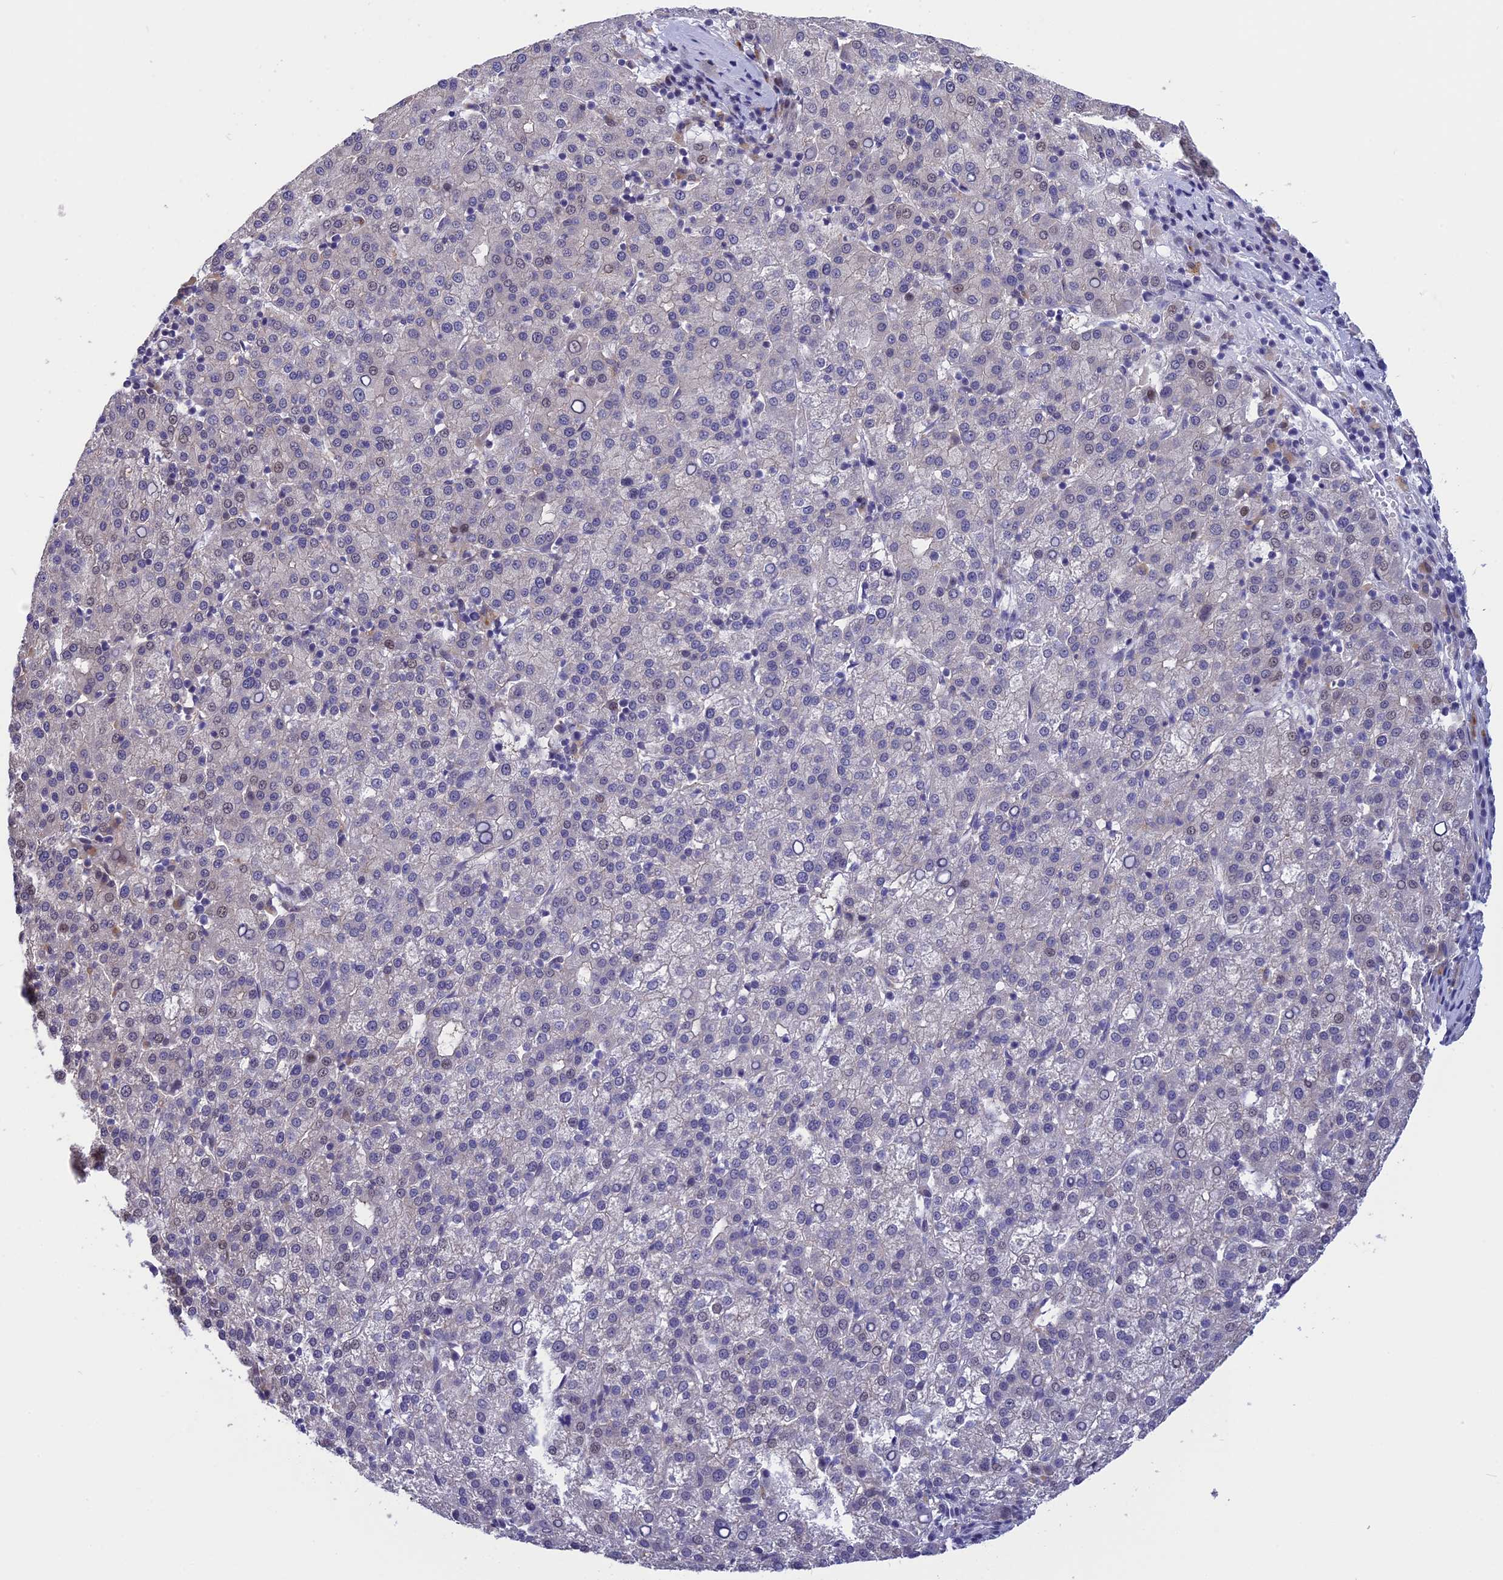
{"staining": {"intensity": "negative", "quantity": "none", "location": "none"}, "tissue": "liver cancer", "cell_type": "Tumor cells", "image_type": "cancer", "snomed": [{"axis": "morphology", "description": "Carcinoma, Hepatocellular, NOS"}, {"axis": "topography", "description": "Liver"}], "caption": "Histopathology image shows no significant protein staining in tumor cells of liver hepatocellular carcinoma.", "gene": "KCTD14", "patient": {"sex": "female", "age": 58}}